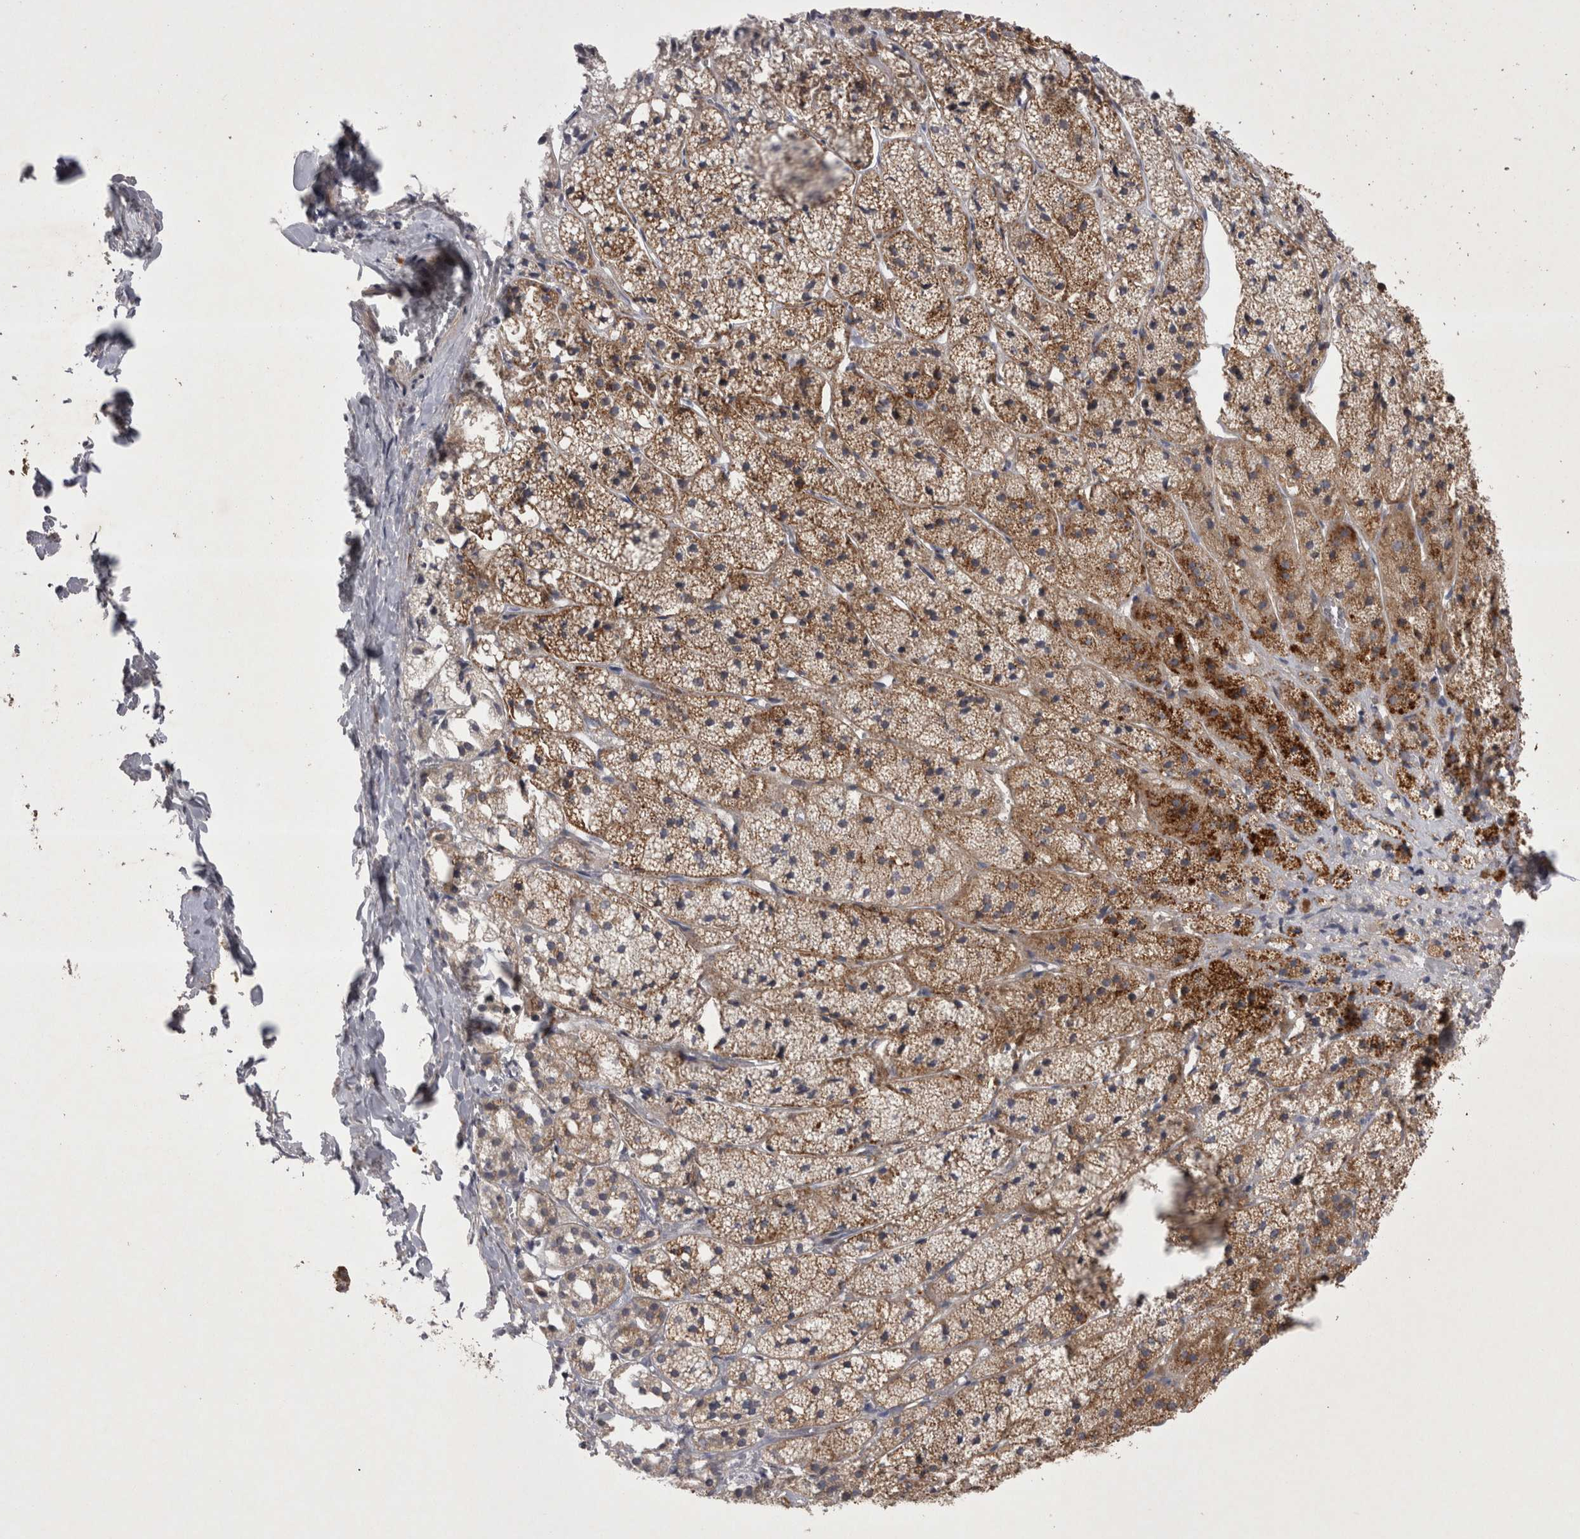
{"staining": {"intensity": "moderate", "quantity": ">75%", "location": "cytoplasmic/membranous"}, "tissue": "adrenal gland", "cell_type": "Glandular cells", "image_type": "normal", "snomed": [{"axis": "morphology", "description": "Normal tissue, NOS"}, {"axis": "topography", "description": "Adrenal gland"}], "caption": "This micrograph exhibits immunohistochemistry staining of benign adrenal gland, with medium moderate cytoplasmic/membranous staining in approximately >75% of glandular cells.", "gene": "CTBS", "patient": {"sex": "female", "age": 44}}